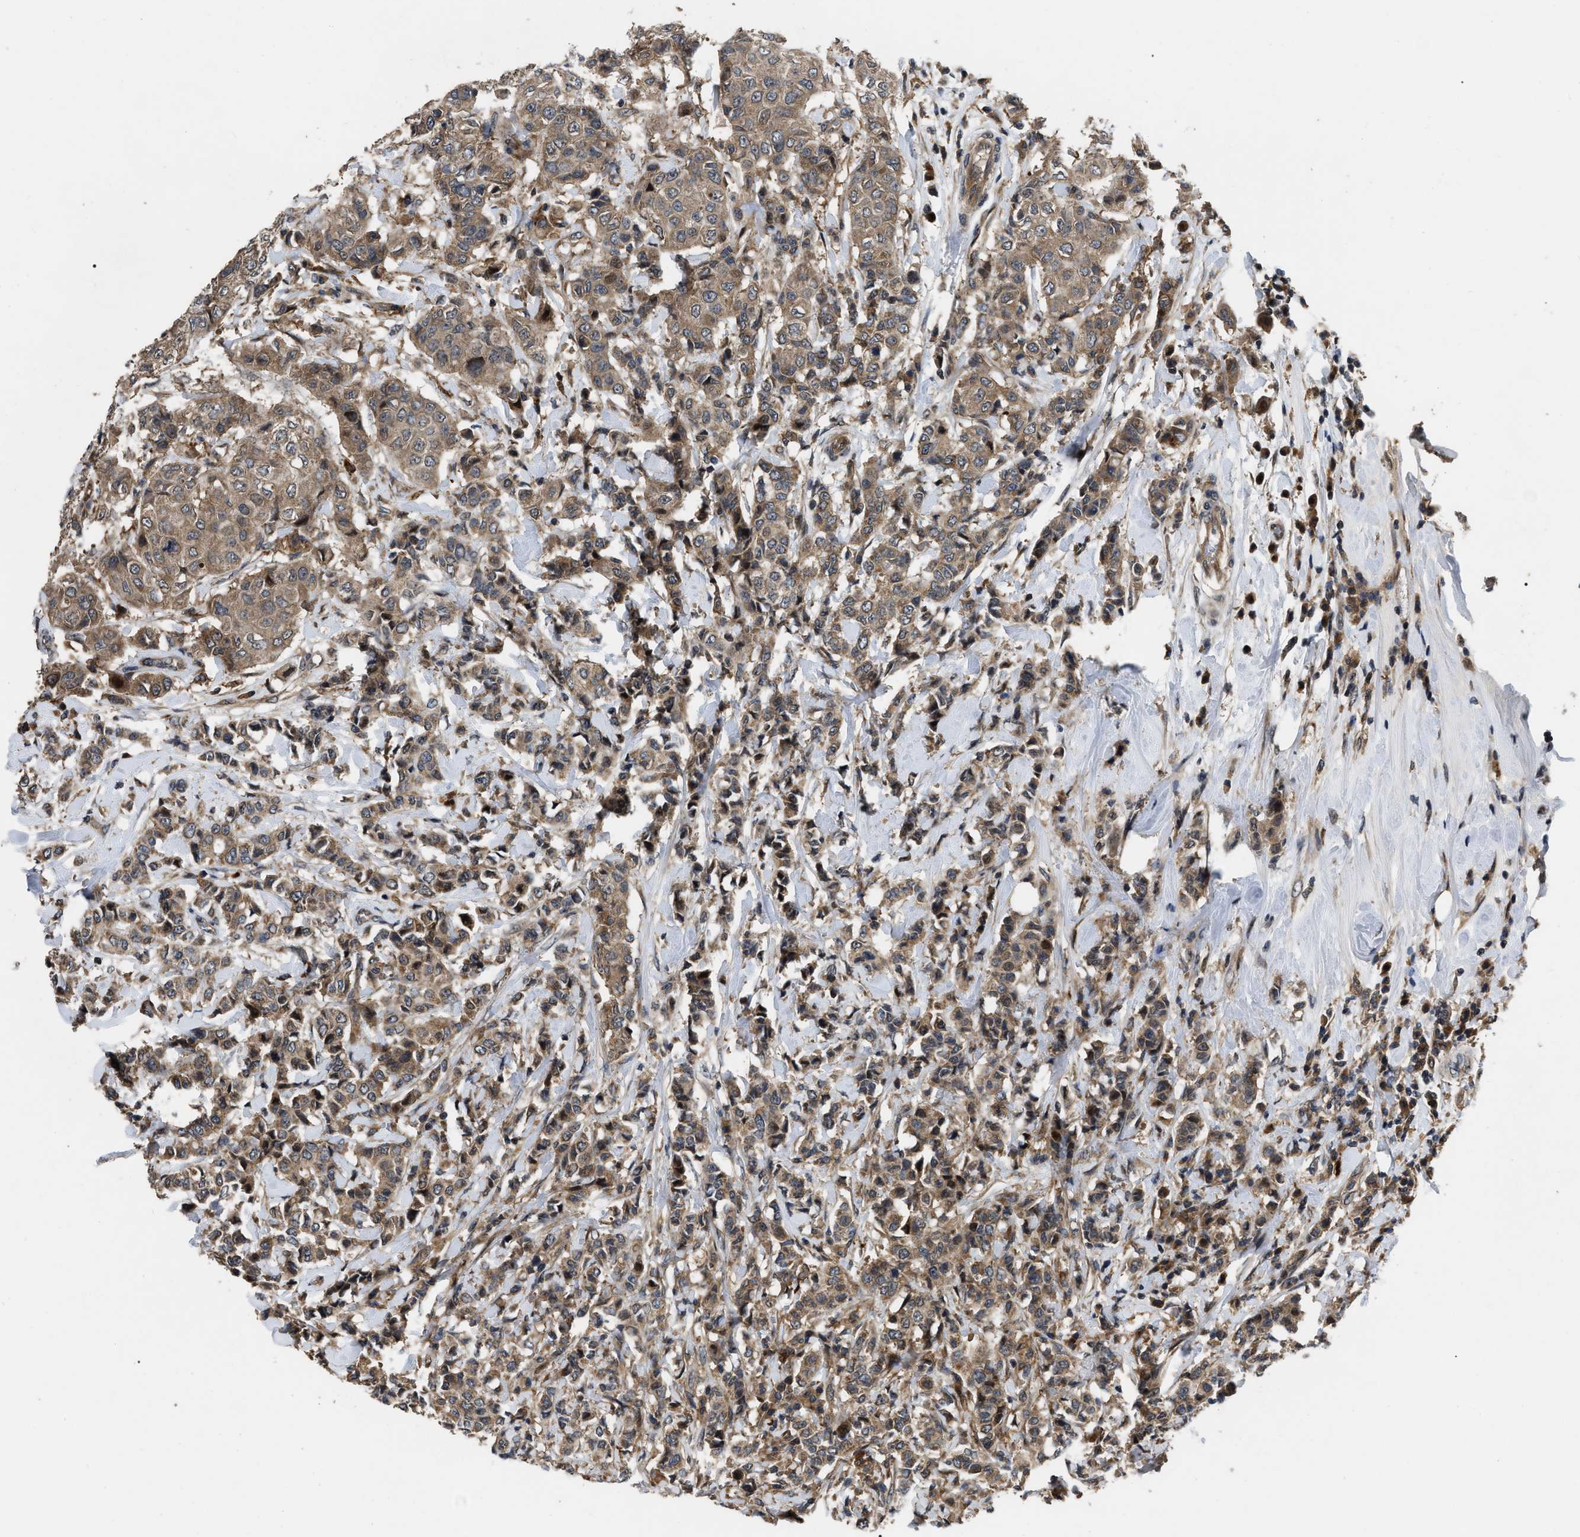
{"staining": {"intensity": "moderate", "quantity": ">75%", "location": "cytoplasmic/membranous"}, "tissue": "breast cancer", "cell_type": "Tumor cells", "image_type": "cancer", "snomed": [{"axis": "morphology", "description": "Duct carcinoma"}, {"axis": "topography", "description": "Breast"}], "caption": "Immunohistochemistry (IHC) histopathology image of neoplastic tissue: breast intraductal carcinoma stained using IHC displays medium levels of moderate protein expression localized specifically in the cytoplasmic/membranous of tumor cells, appearing as a cytoplasmic/membranous brown color.", "gene": "PPWD1", "patient": {"sex": "female", "age": 27}}